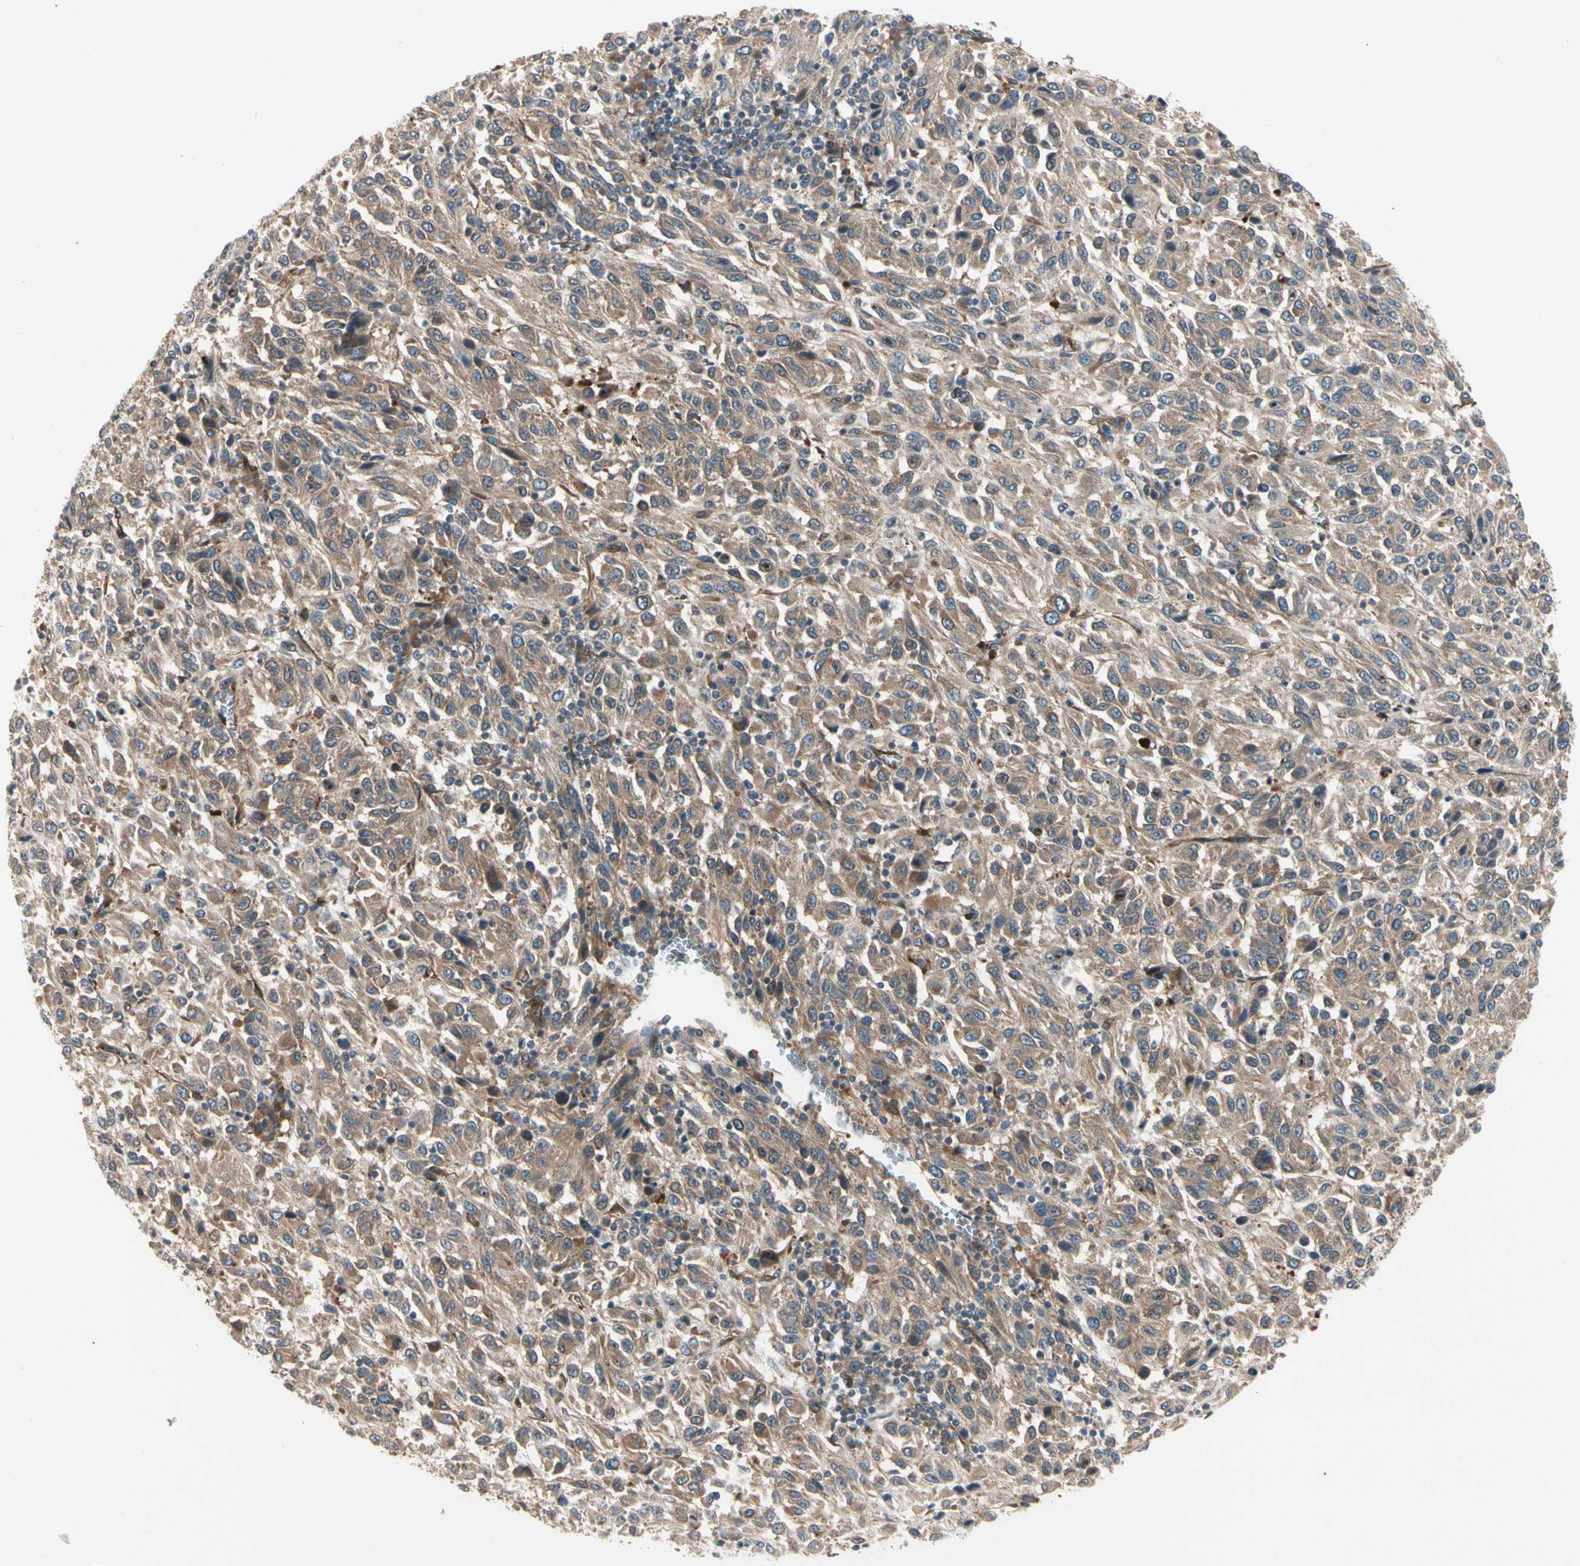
{"staining": {"intensity": "moderate", "quantity": ">75%", "location": "cytoplasmic/membranous"}, "tissue": "melanoma", "cell_type": "Tumor cells", "image_type": "cancer", "snomed": [{"axis": "morphology", "description": "Malignant melanoma, Metastatic site"}, {"axis": "topography", "description": "Lung"}], "caption": "Tumor cells exhibit medium levels of moderate cytoplasmic/membranous staining in about >75% of cells in human malignant melanoma (metastatic site).", "gene": "ROCK2", "patient": {"sex": "male", "age": 64}}